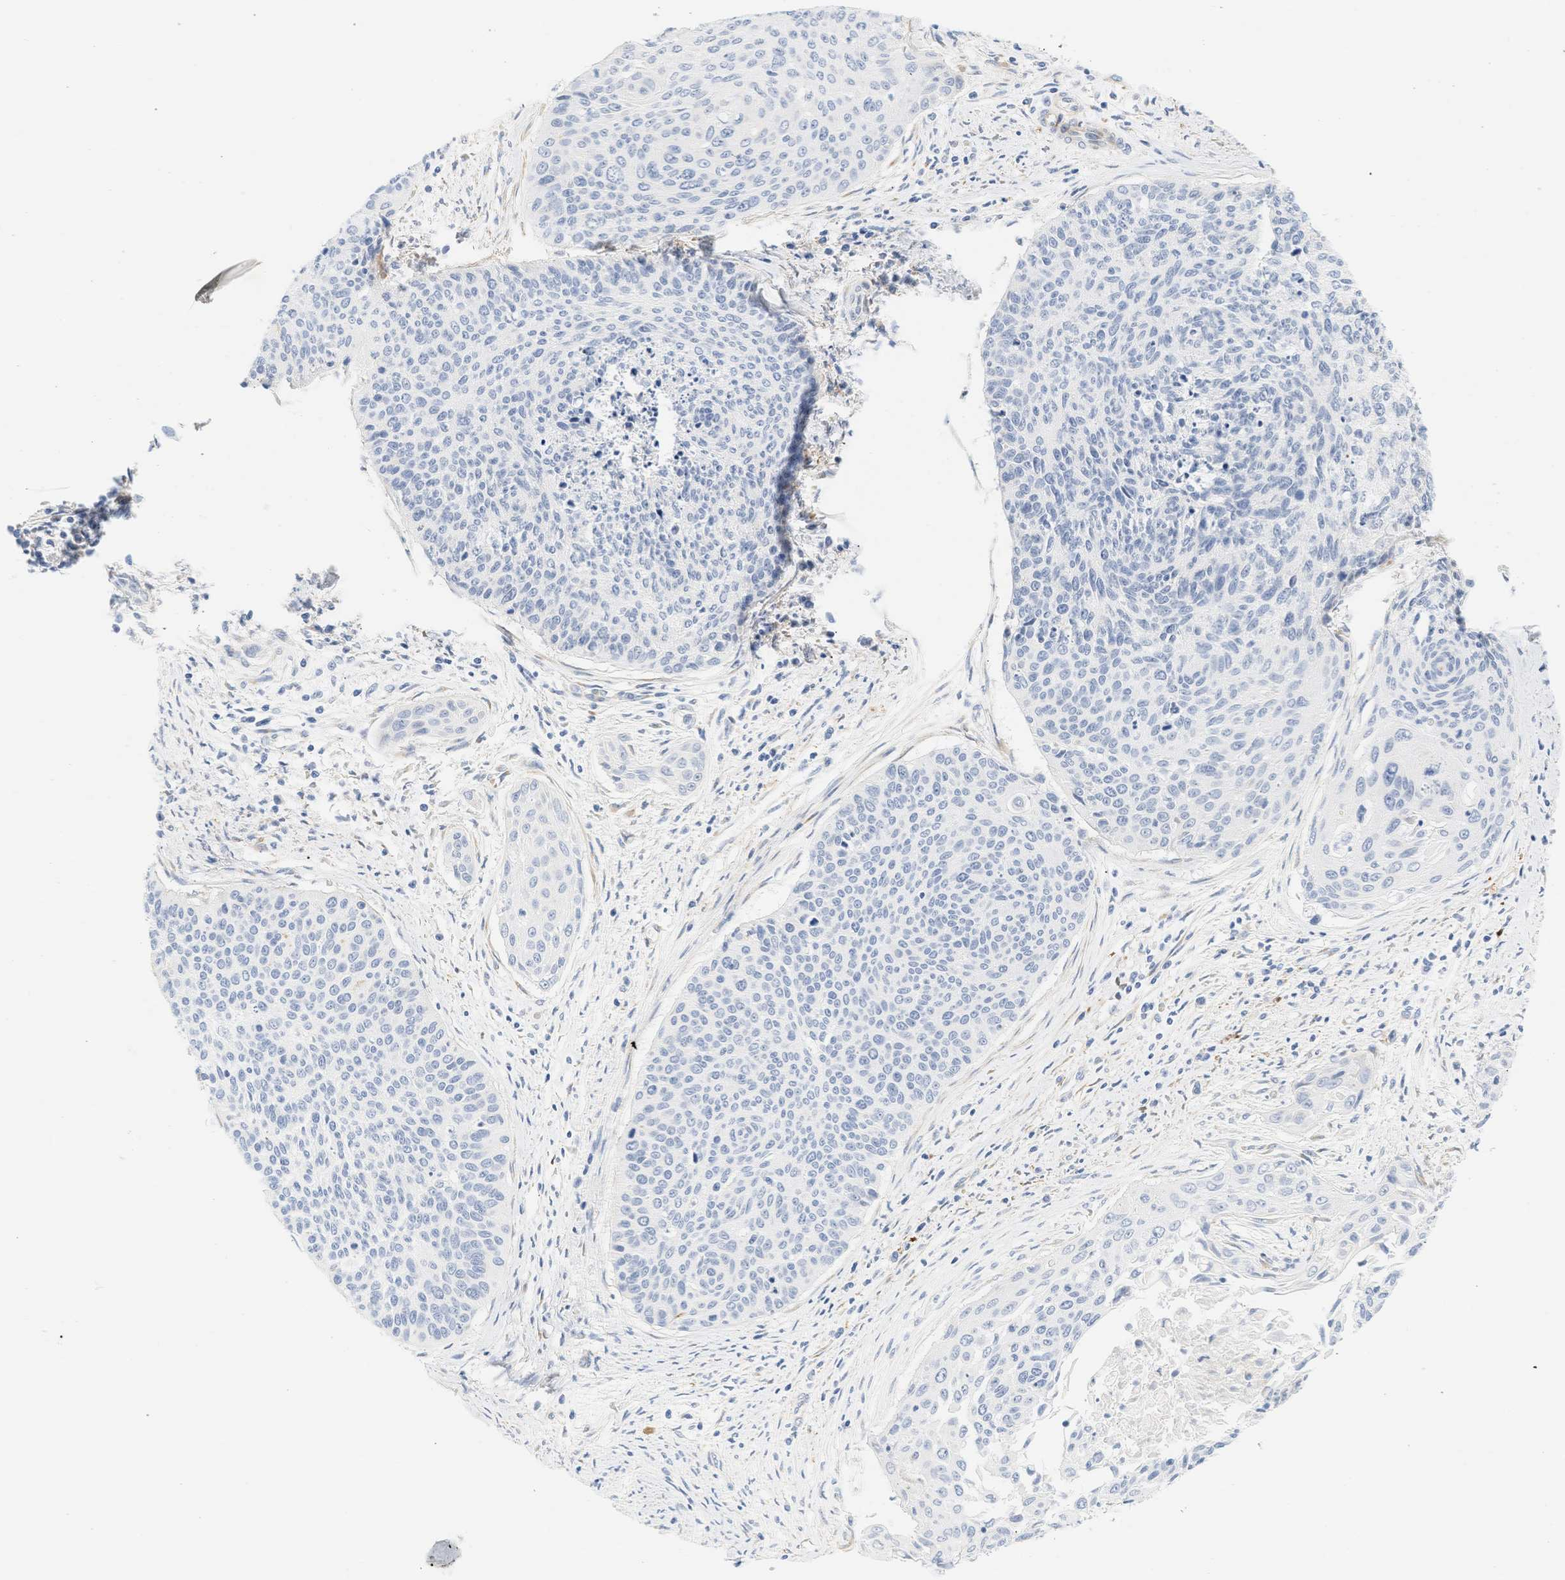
{"staining": {"intensity": "negative", "quantity": "none", "location": "none"}, "tissue": "cervical cancer", "cell_type": "Tumor cells", "image_type": "cancer", "snomed": [{"axis": "morphology", "description": "Squamous cell carcinoma, NOS"}, {"axis": "topography", "description": "Cervix"}], "caption": "Image shows no significant protein expression in tumor cells of cervical cancer (squamous cell carcinoma). The staining is performed using DAB brown chromogen with nuclei counter-stained in using hematoxylin.", "gene": "SLC30A7", "patient": {"sex": "female", "age": 55}}